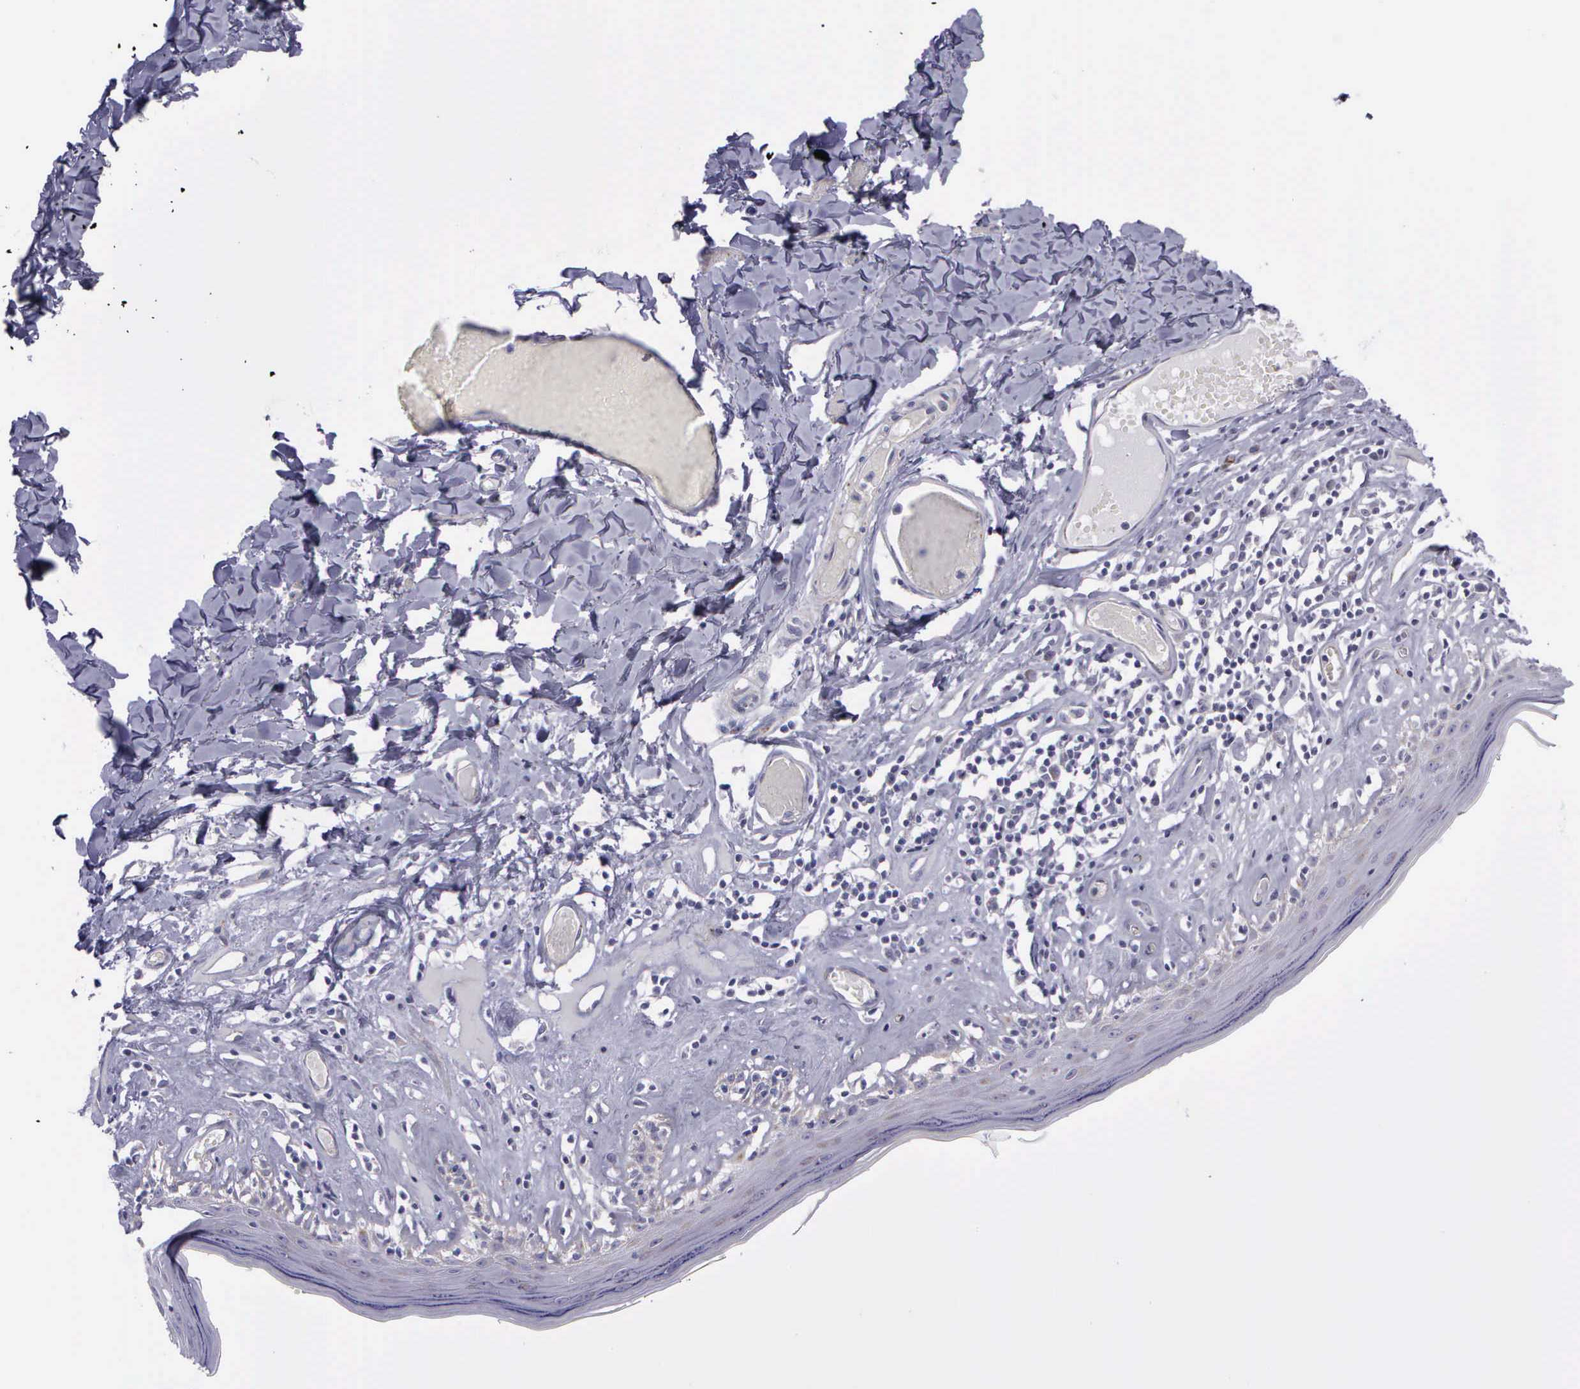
{"staining": {"intensity": "weak", "quantity": "<25%", "location": "cytoplasmic/membranous"}, "tissue": "skin", "cell_type": "Epidermal cells", "image_type": "normal", "snomed": [{"axis": "morphology", "description": "Normal tissue, NOS"}, {"axis": "topography", "description": "Vascular tissue"}, {"axis": "topography", "description": "Vulva"}, {"axis": "topography", "description": "Peripheral nerve tissue"}], "caption": "Immunohistochemistry image of normal skin: human skin stained with DAB (3,3'-diaminobenzidine) shows no significant protein positivity in epidermal cells.", "gene": "SYNJ2BP", "patient": {"sex": "female", "age": 86}}